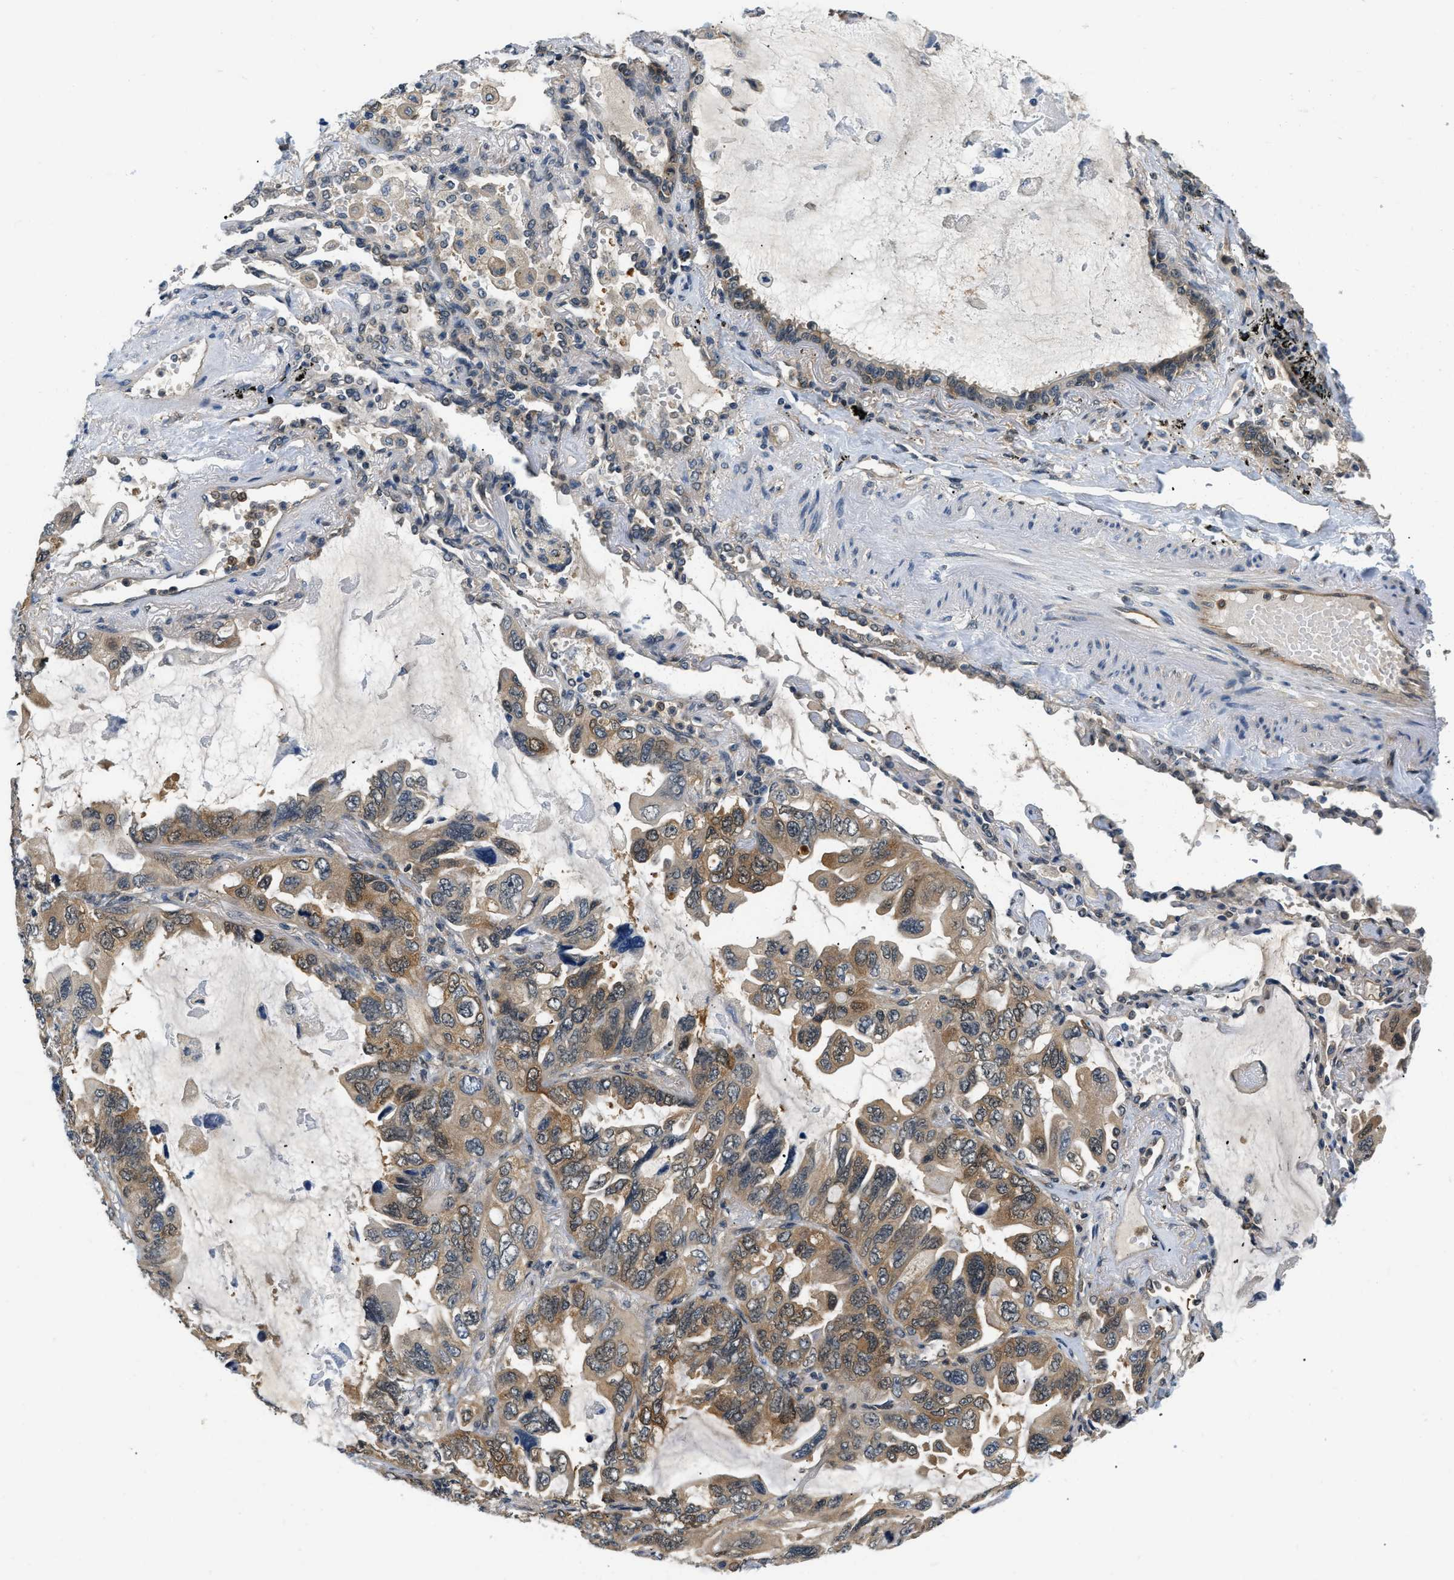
{"staining": {"intensity": "moderate", "quantity": ">75%", "location": "cytoplasmic/membranous,nuclear"}, "tissue": "lung cancer", "cell_type": "Tumor cells", "image_type": "cancer", "snomed": [{"axis": "morphology", "description": "Squamous cell carcinoma, NOS"}, {"axis": "topography", "description": "Lung"}], "caption": "This image shows IHC staining of lung squamous cell carcinoma, with medium moderate cytoplasmic/membranous and nuclear positivity in about >75% of tumor cells.", "gene": "EIF4EBP2", "patient": {"sex": "female", "age": 73}}